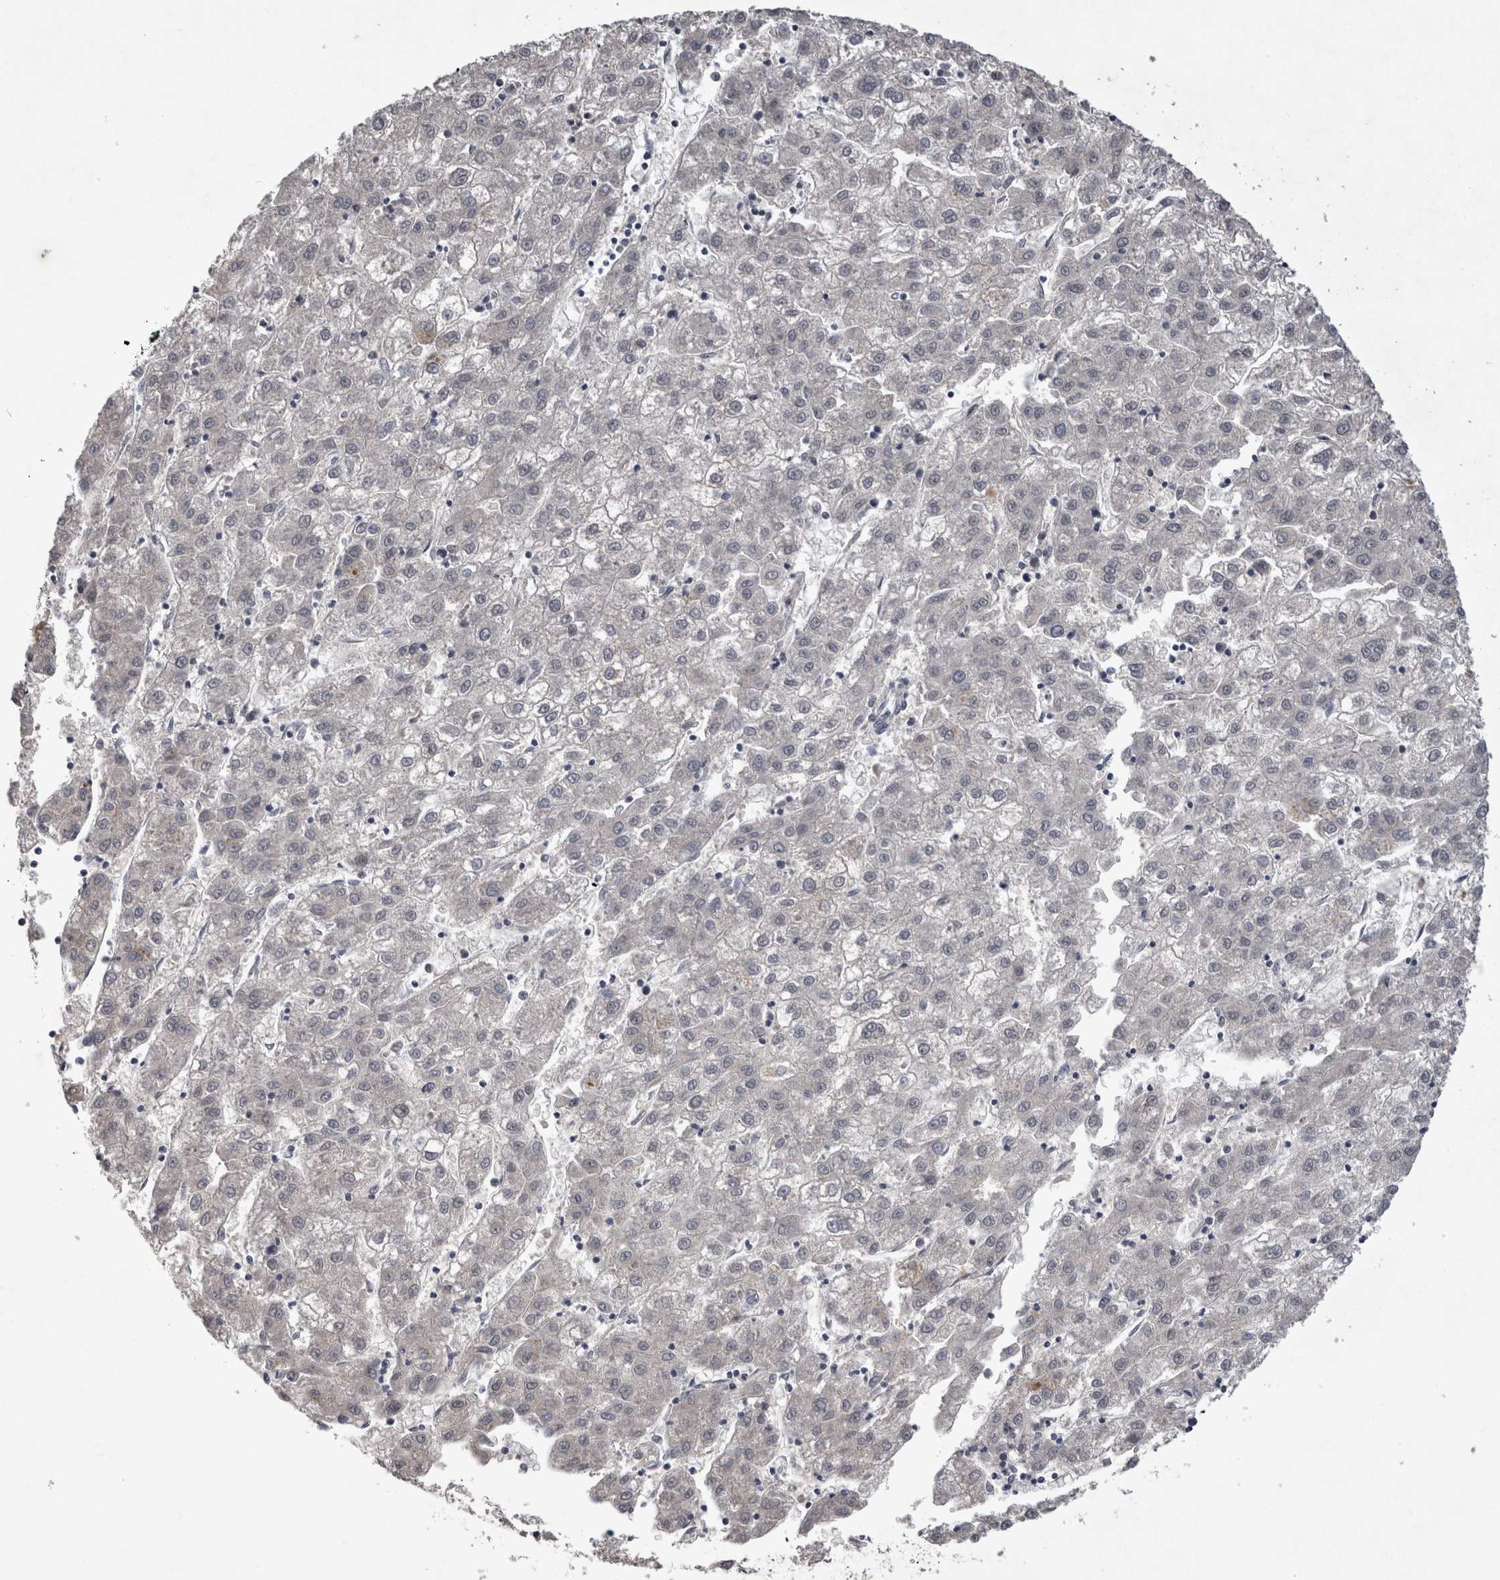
{"staining": {"intensity": "negative", "quantity": "none", "location": "none"}, "tissue": "liver cancer", "cell_type": "Tumor cells", "image_type": "cancer", "snomed": [{"axis": "morphology", "description": "Carcinoma, Hepatocellular, NOS"}, {"axis": "topography", "description": "Liver"}], "caption": "This is a histopathology image of immunohistochemistry (IHC) staining of liver cancer (hepatocellular carcinoma), which shows no staining in tumor cells.", "gene": "IFI44", "patient": {"sex": "male", "age": 72}}